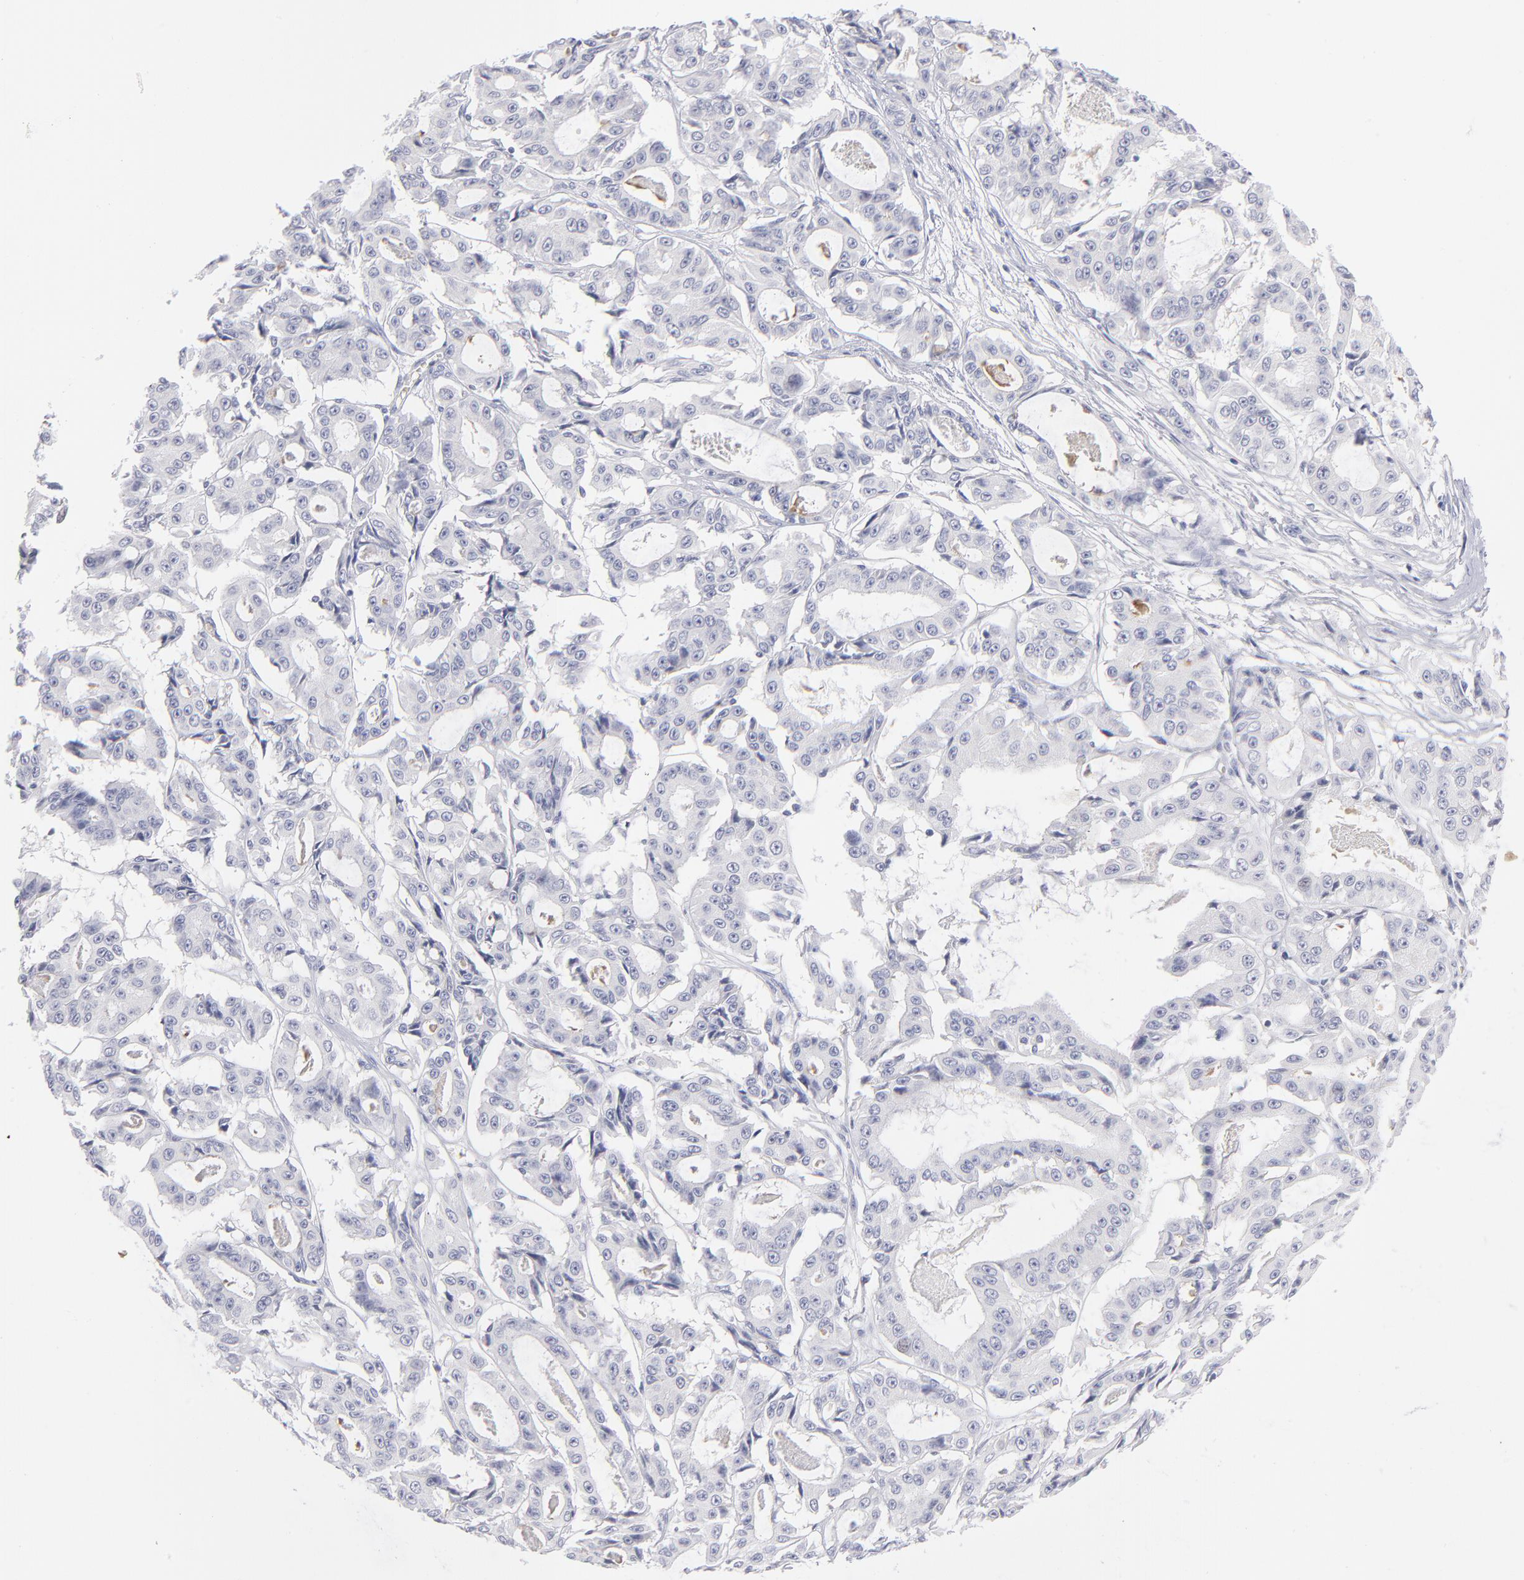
{"staining": {"intensity": "negative", "quantity": "none", "location": "none"}, "tissue": "ovarian cancer", "cell_type": "Tumor cells", "image_type": "cancer", "snomed": [{"axis": "morphology", "description": "Carcinoma, endometroid"}, {"axis": "topography", "description": "Ovary"}], "caption": "Tumor cells are negative for protein expression in human ovarian cancer (endometroid carcinoma).", "gene": "MTHFD2", "patient": {"sex": "female", "age": 61}}